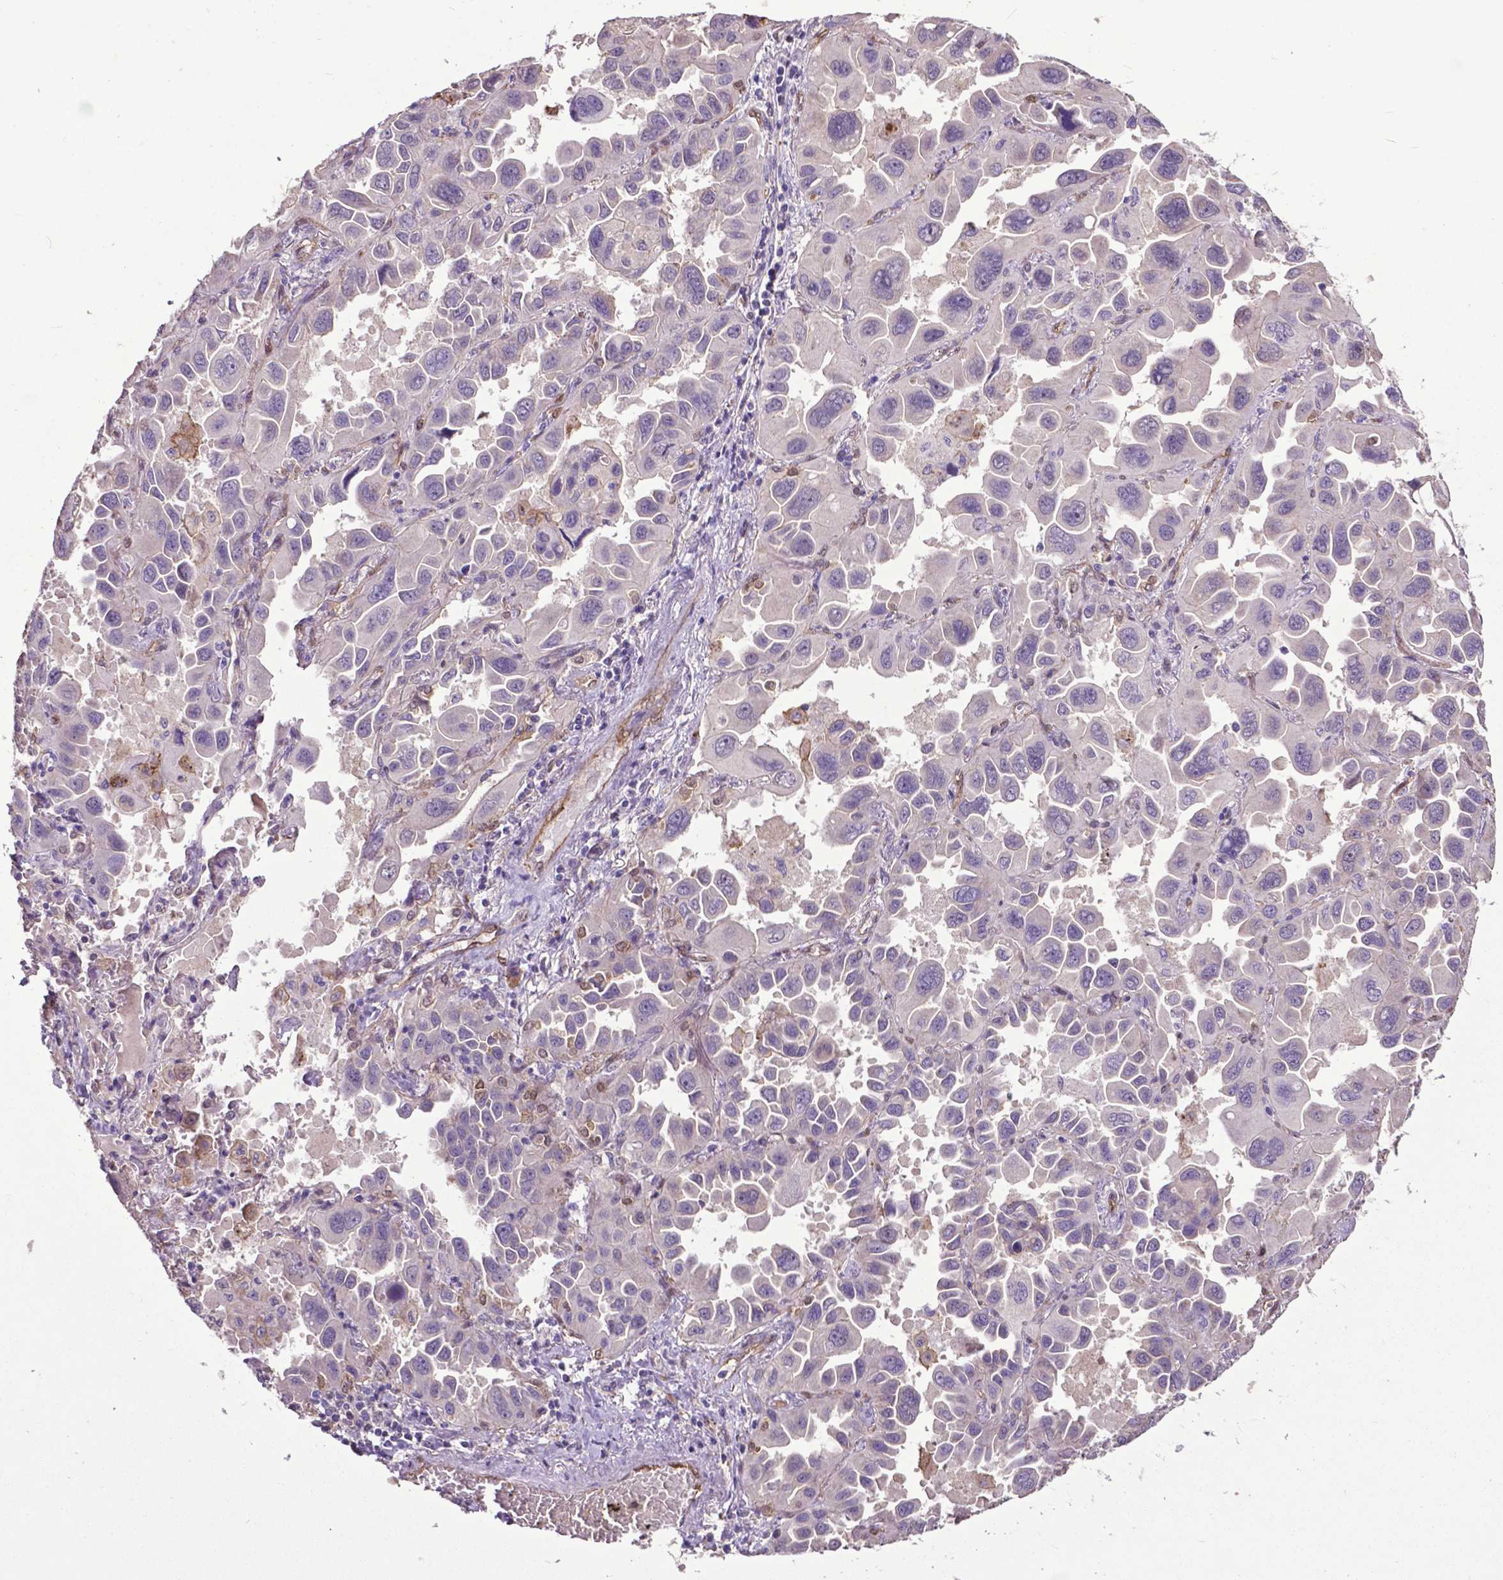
{"staining": {"intensity": "negative", "quantity": "none", "location": "none"}, "tissue": "lung cancer", "cell_type": "Tumor cells", "image_type": "cancer", "snomed": [{"axis": "morphology", "description": "Adenocarcinoma, NOS"}, {"axis": "topography", "description": "Lung"}], "caption": "This is an immunohistochemistry (IHC) photomicrograph of lung cancer (adenocarcinoma). There is no expression in tumor cells.", "gene": "PDLIM1", "patient": {"sex": "male", "age": 64}}